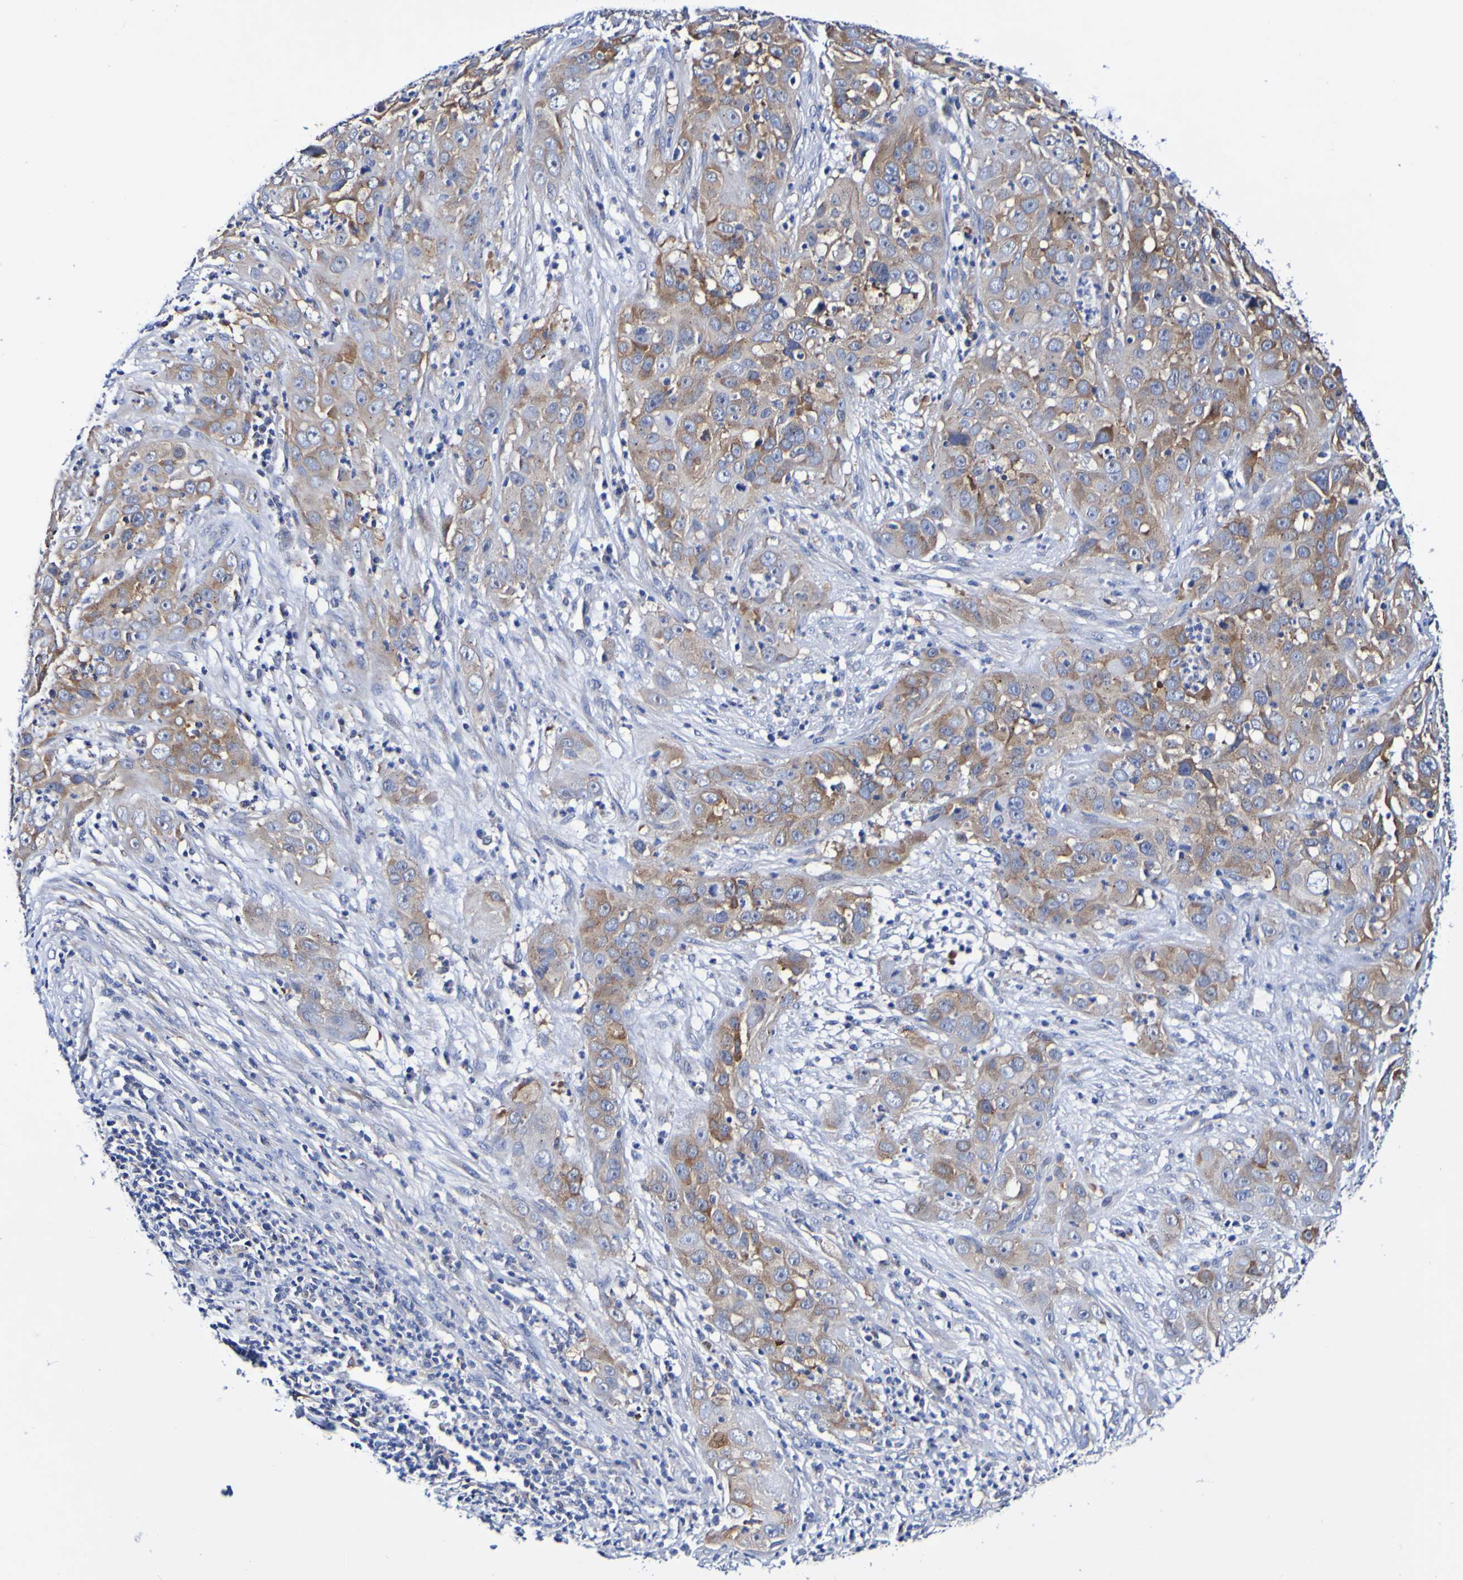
{"staining": {"intensity": "moderate", "quantity": ">75%", "location": "cytoplasmic/membranous"}, "tissue": "cervical cancer", "cell_type": "Tumor cells", "image_type": "cancer", "snomed": [{"axis": "morphology", "description": "Squamous cell carcinoma, NOS"}, {"axis": "topography", "description": "Cervix"}], "caption": "Protein staining reveals moderate cytoplasmic/membranous positivity in about >75% of tumor cells in cervical cancer (squamous cell carcinoma).", "gene": "SEZ6", "patient": {"sex": "female", "age": 32}}